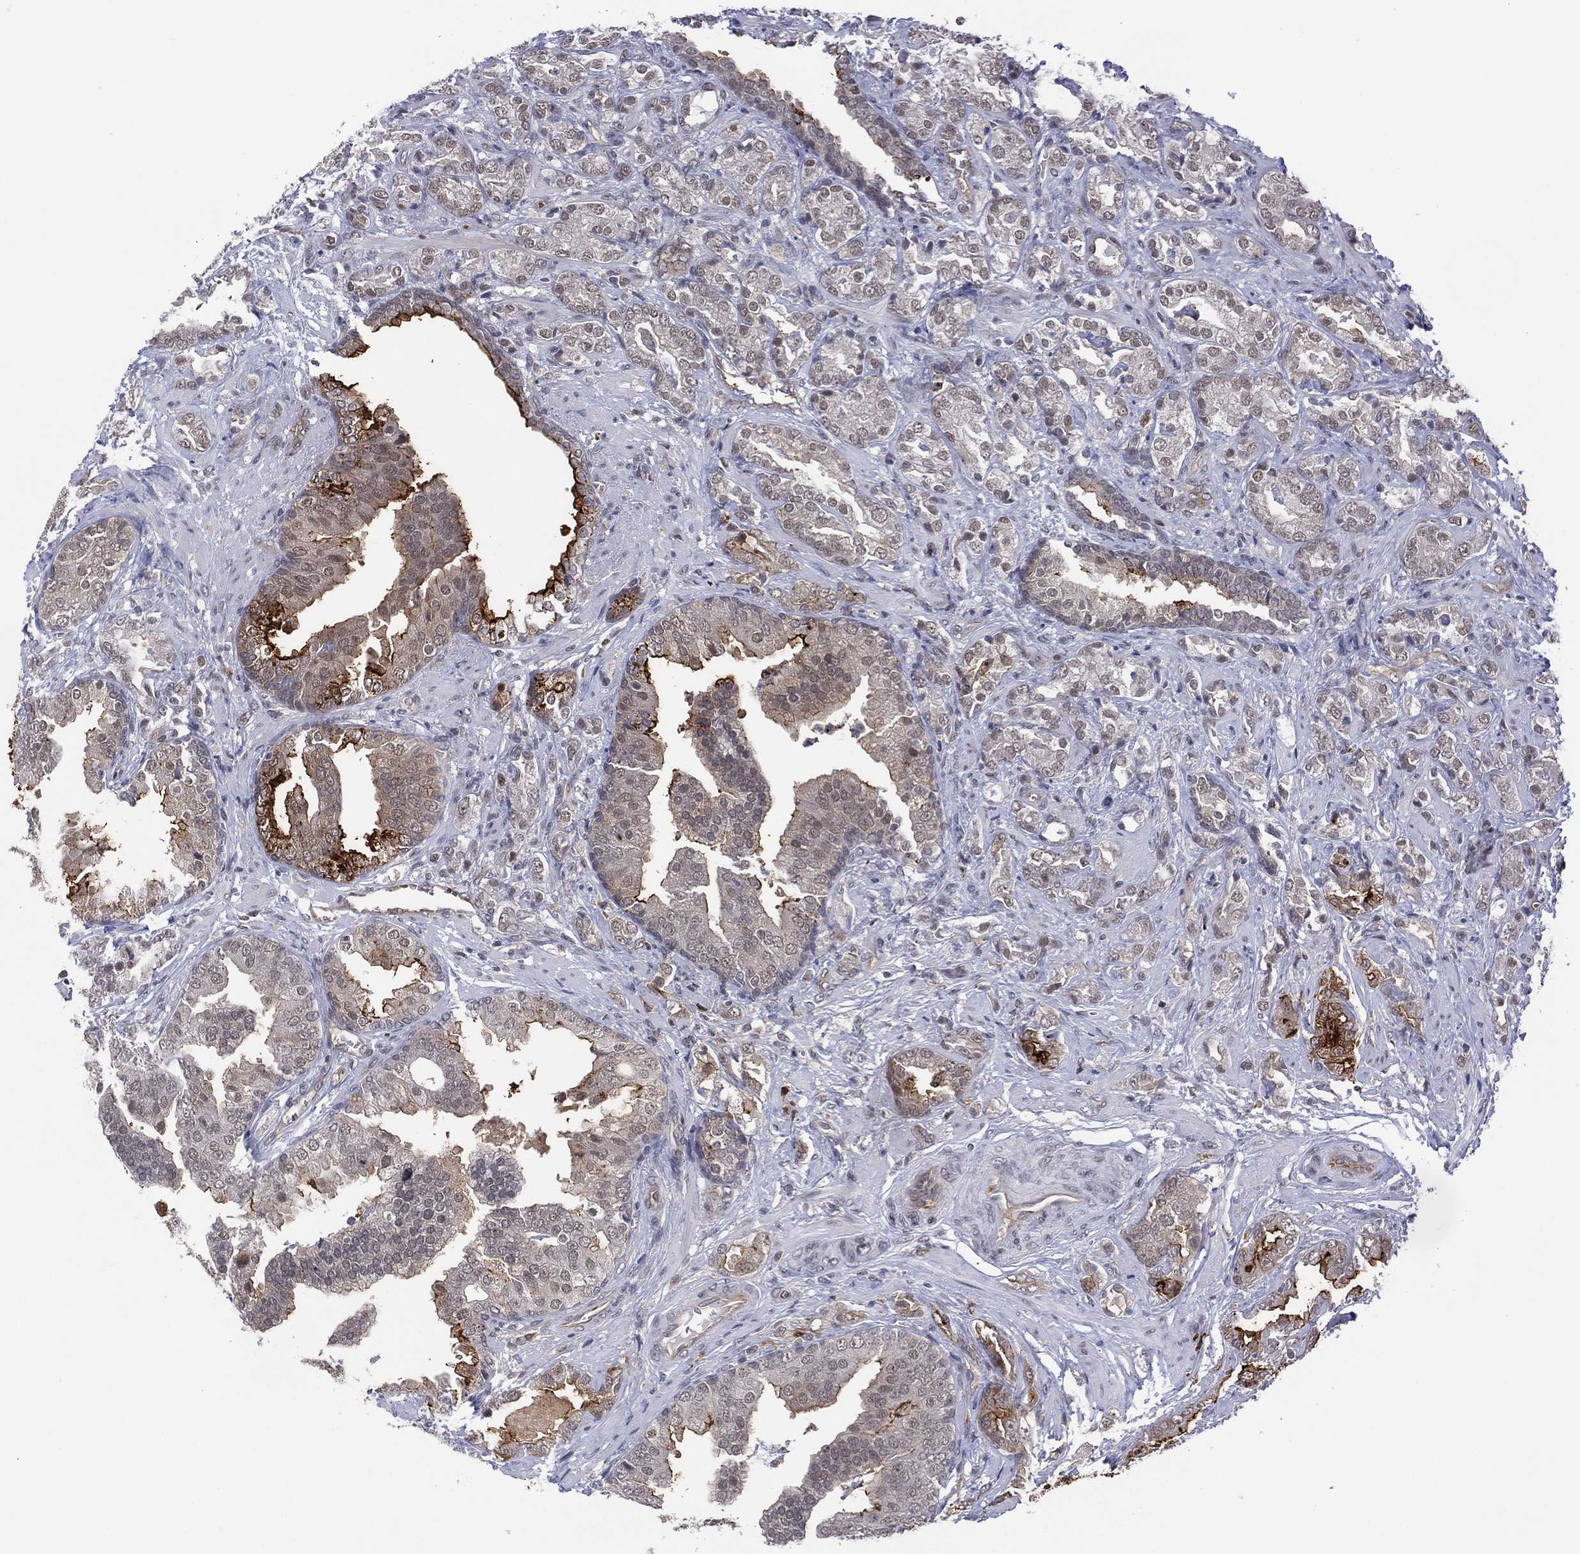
{"staining": {"intensity": "strong", "quantity": "<25%", "location": "cytoplasmic/membranous"}, "tissue": "prostate cancer", "cell_type": "Tumor cells", "image_type": "cancer", "snomed": [{"axis": "morphology", "description": "Adenocarcinoma, NOS"}, {"axis": "topography", "description": "Prostate"}], "caption": "Strong cytoplasmic/membranous protein staining is seen in about <25% of tumor cells in prostate cancer (adenocarcinoma). (Stains: DAB in brown, nuclei in blue, Microscopy: brightfield microscopy at high magnification).", "gene": "DPP4", "patient": {"sex": "male", "age": 57}}